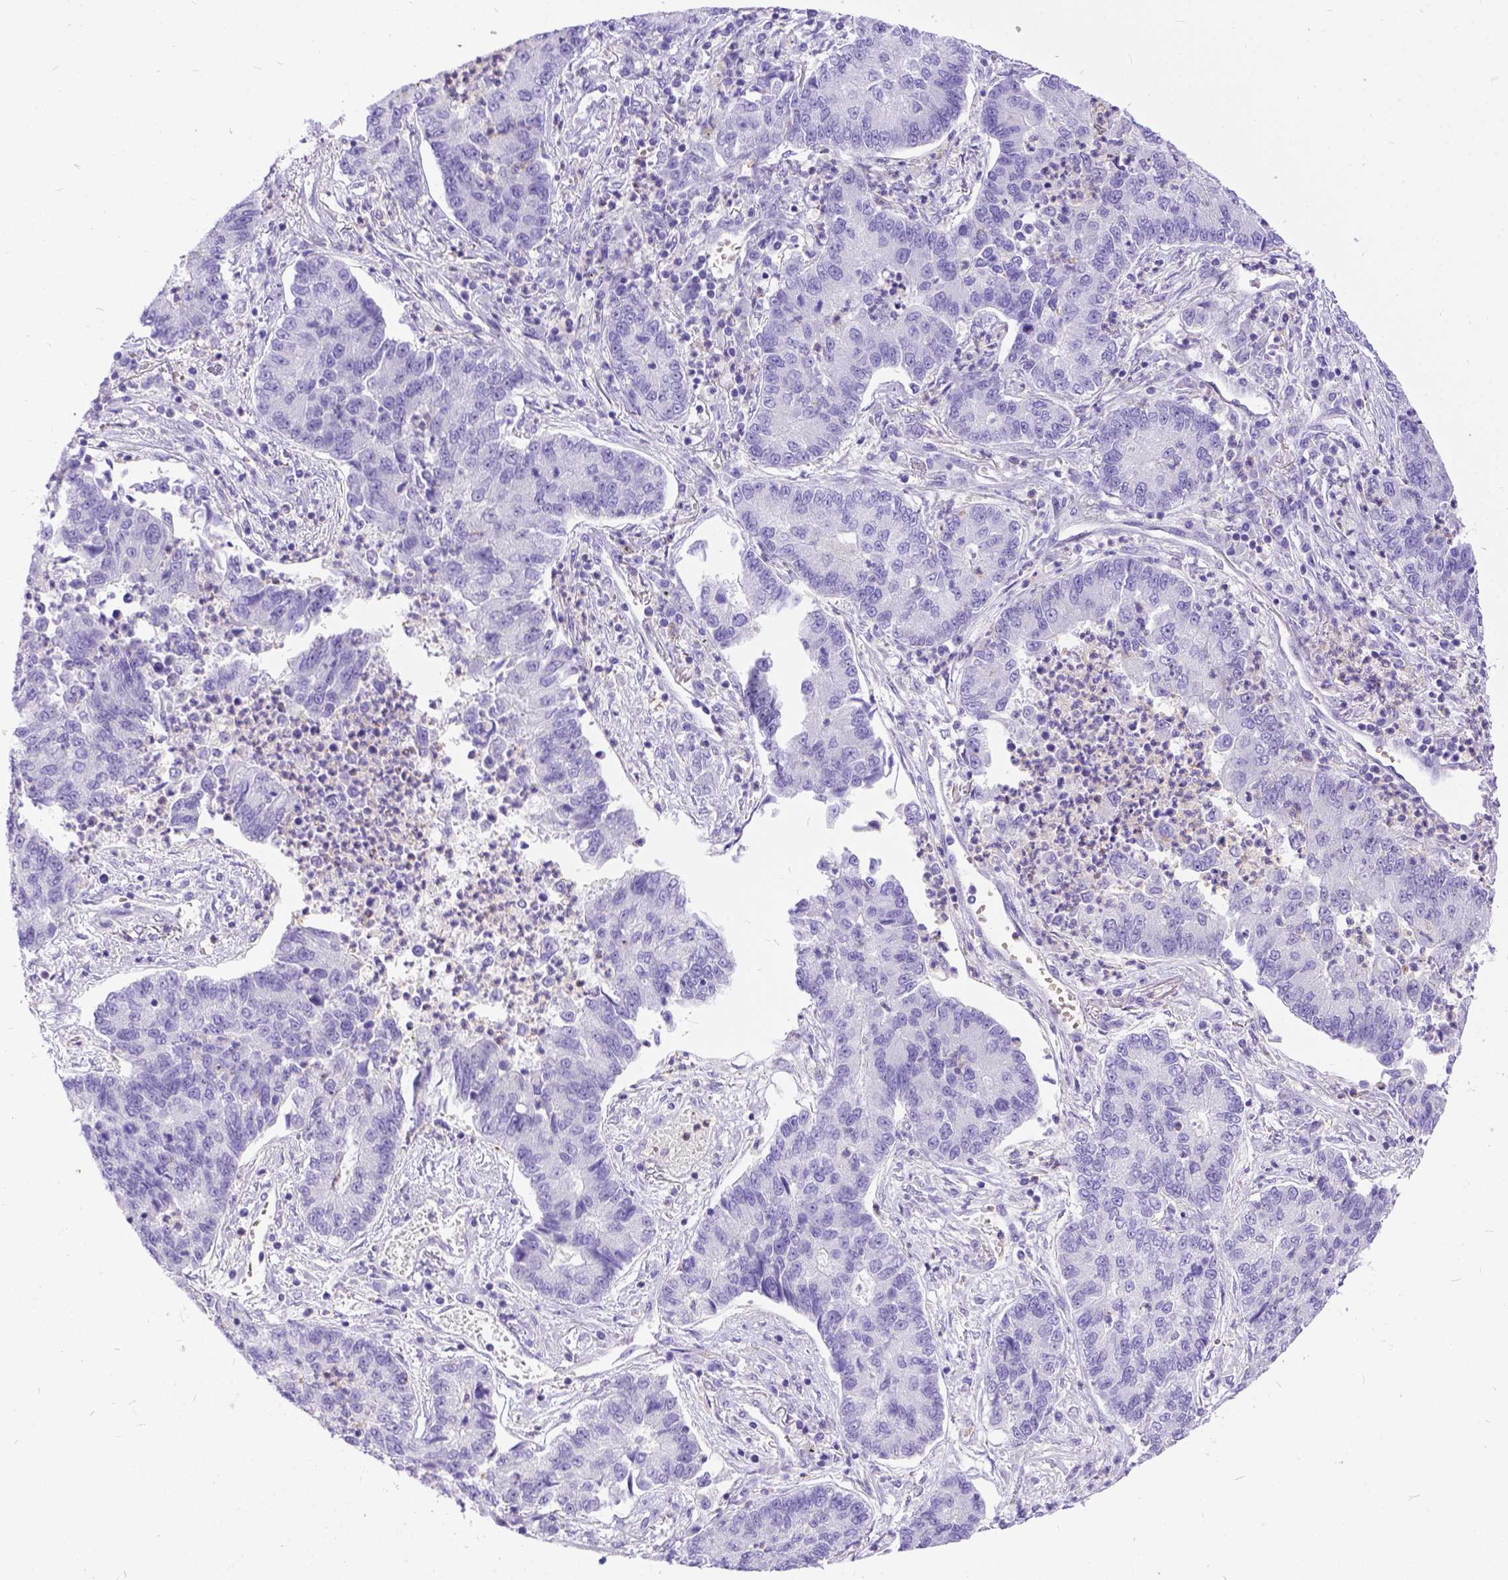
{"staining": {"intensity": "negative", "quantity": "none", "location": "none"}, "tissue": "lung cancer", "cell_type": "Tumor cells", "image_type": "cancer", "snomed": [{"axis": "morphology", "description": "Adenocarcinoma, NOS"}, {"axis": "topography", "description": "Lung"}], "caption": "This is an IHC micrograph of lung cancer (adenocarcinoma). There is no expression in tumor cells.", "gene": "TMEM169", "patient": {"sex": "female", "age": 57}}